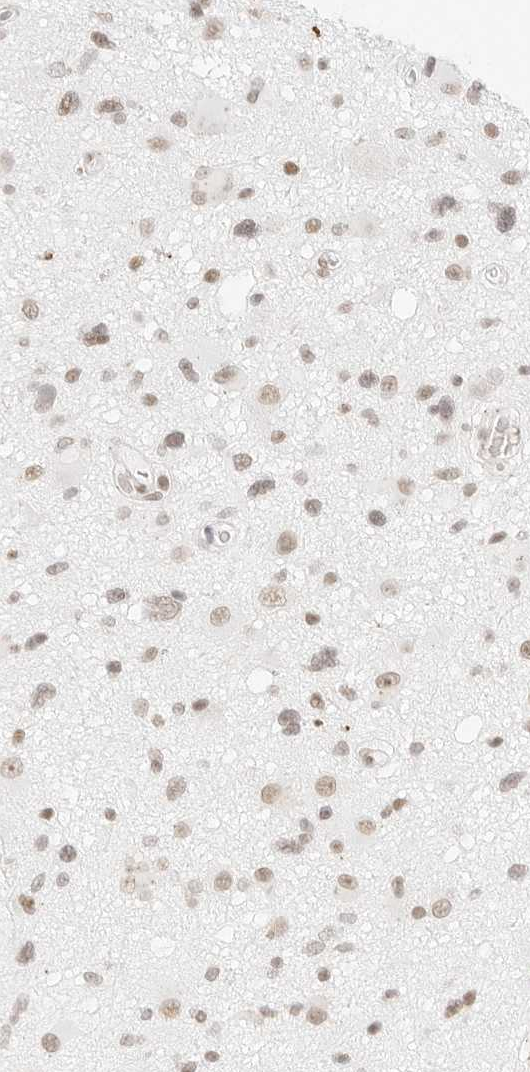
{"staining": {"intensity": "moderate", "quantity": "25%-75%", "location": "nuclear"}, "tissue": "glioma", "cell_type": "Tumor cells", "image_type": "cancer", "snomed": [{"axis": "morphology", "description": "Glioma, malignant, High grade"}, {"axis": "topography", "description": "Brain"}], "caption": "Immunohistochemistry of human glioma shows medium levels of moderate nuclear positivity in approximately 25%-75% of tumor cells.", "gene": "FBLN5", "patient": {"sex": "male", "age": 33}}